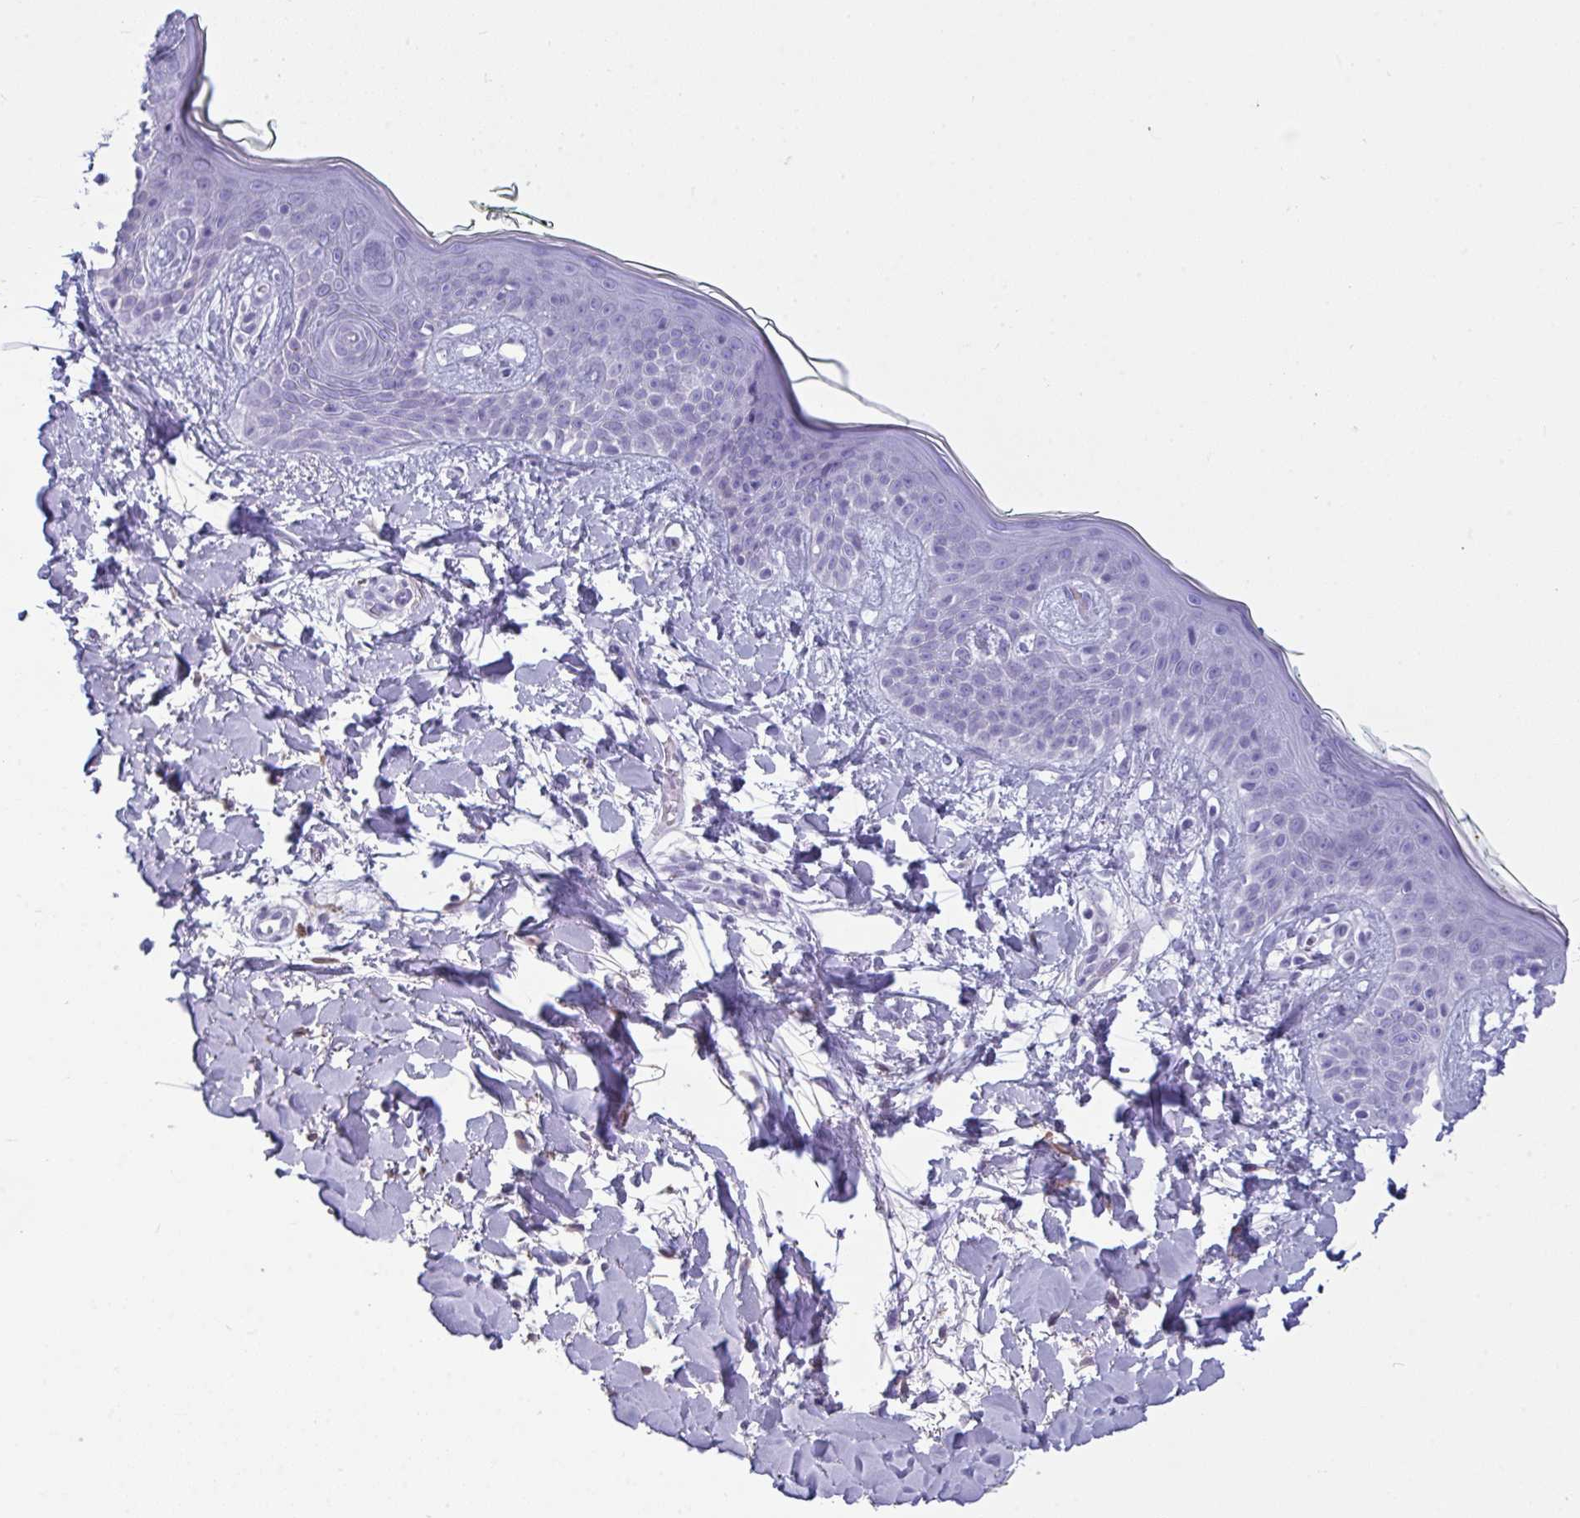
{"staining": {"intensity": "negative", "quantity": "none", "location": "none"}, "tissue": "skin", "cell_type": "Fibroblasts", "image_type": "normal", "snomed": [{"axis": "morphology", "description": "Normal tissue, NOS"}, {"axis": "topography", "description": "Skin"}], "caption": "Fibroblasts are negative for brown protein staining in normal skin. (DAB (3,3'-diaminobenzidine) immunohistochemistry (IHC) with hematoxylin counter stain).", "gene": "ARHGAP42", "patient": {"sex": "female", "age": 34}}